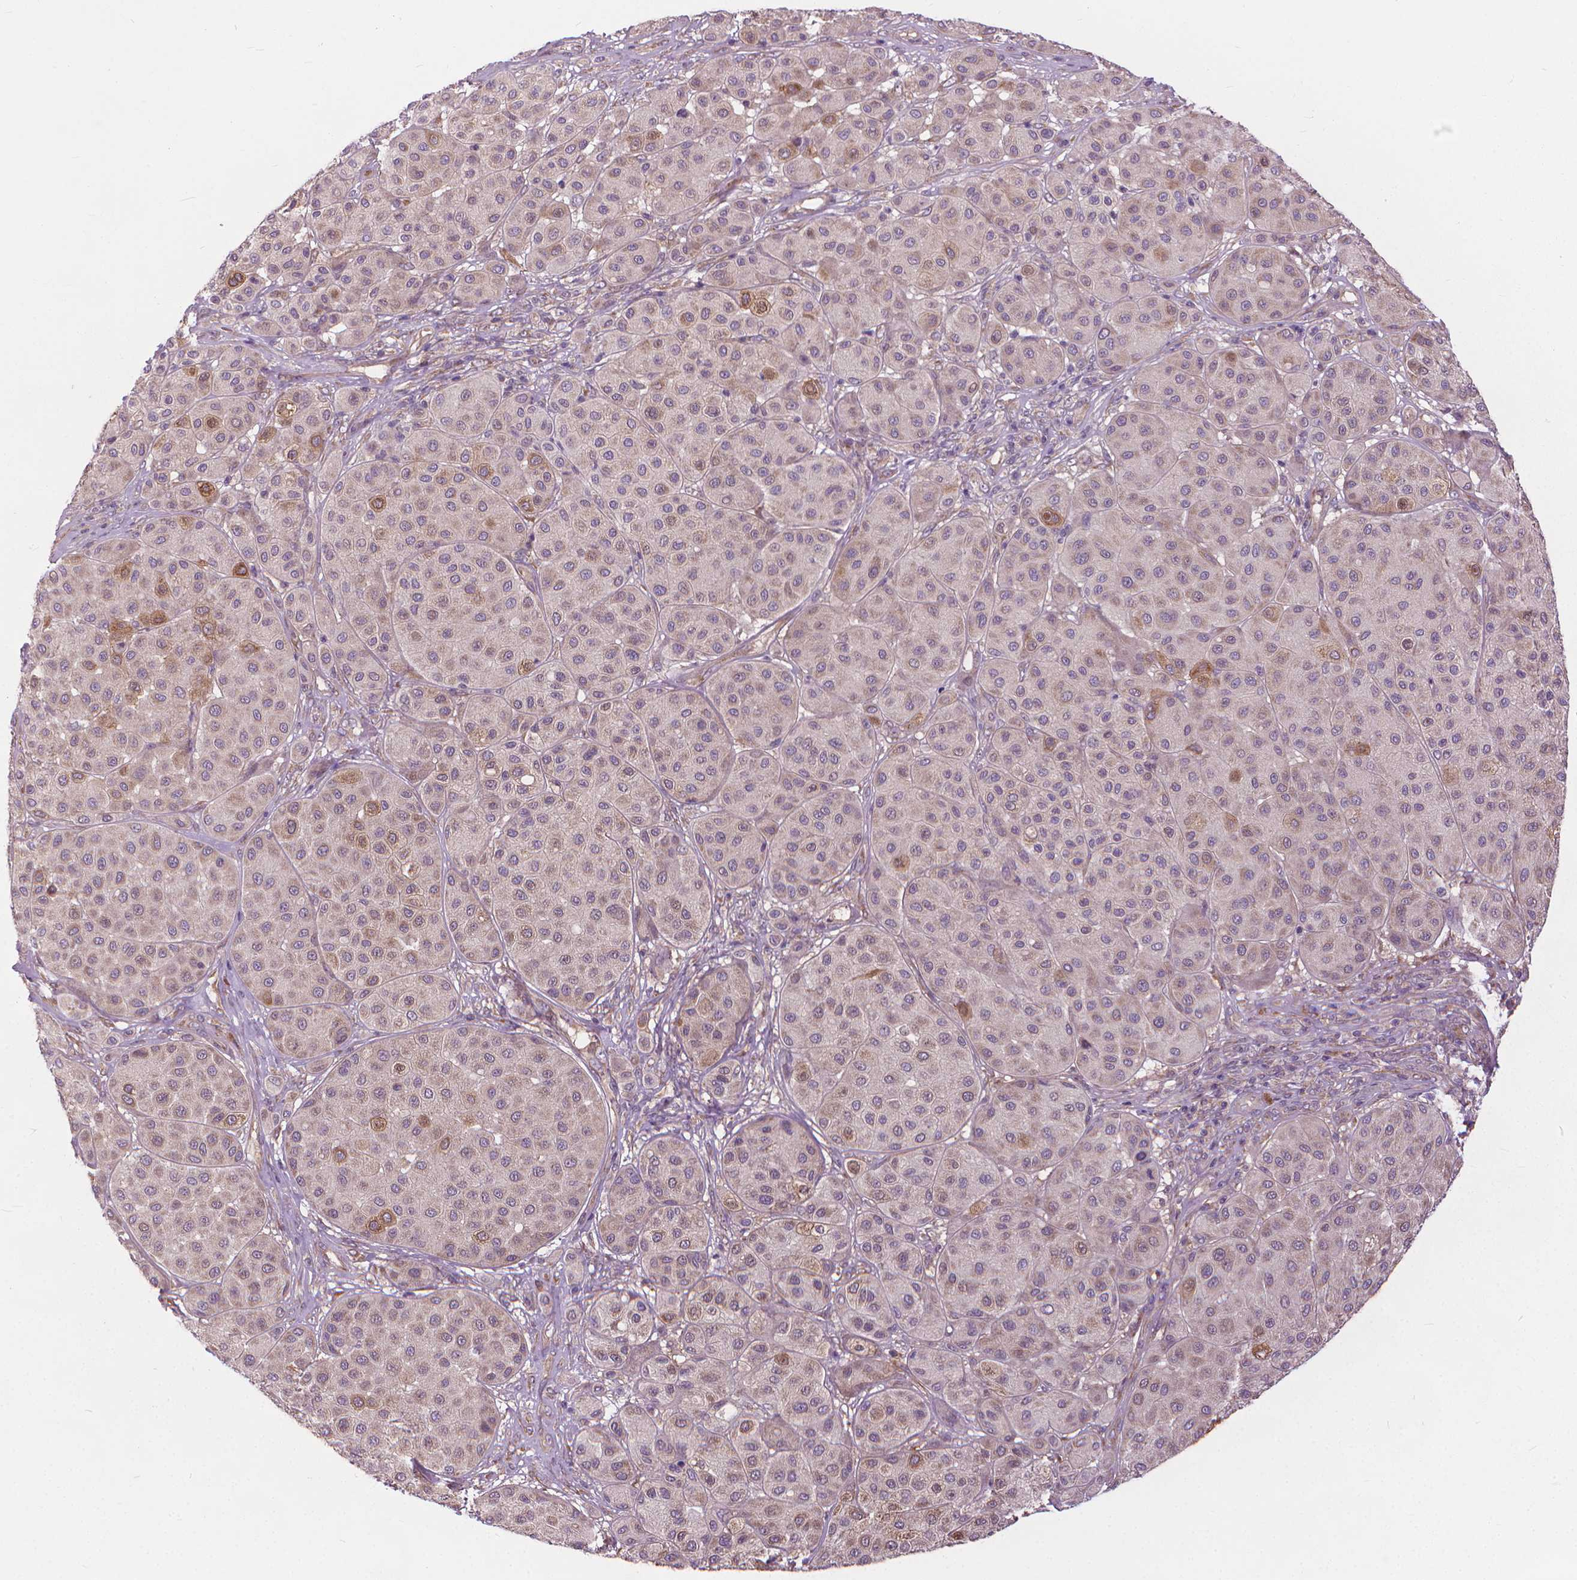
{"staining": {"intensity": "moderate", "quantity": "<25%", "location": "cytoplasmic/membranous"}, "tissue": "melanoma", "cell_type": "Tumor cells", "image_type": "cancer", "snomed": [{"axis": "morphology", "description": "Malignant melanoma, Metastatic site"}, {"axis": "topography", "description": "Smooth muscle"}], "caption": "Immunohistochemical staining of human malignant melanoma (metastatic site) exhibits moderate cytoplasmic/membranous protein expression in approximately <25% of tumor cells. The staining was performed using DAB to visualize the protein expression in brown, while the nuclei were stained in blue with hematoxylin (Magnification: 20x).", "gene": "NUDT1", "patient": {"sex": "male", "age": 41}}